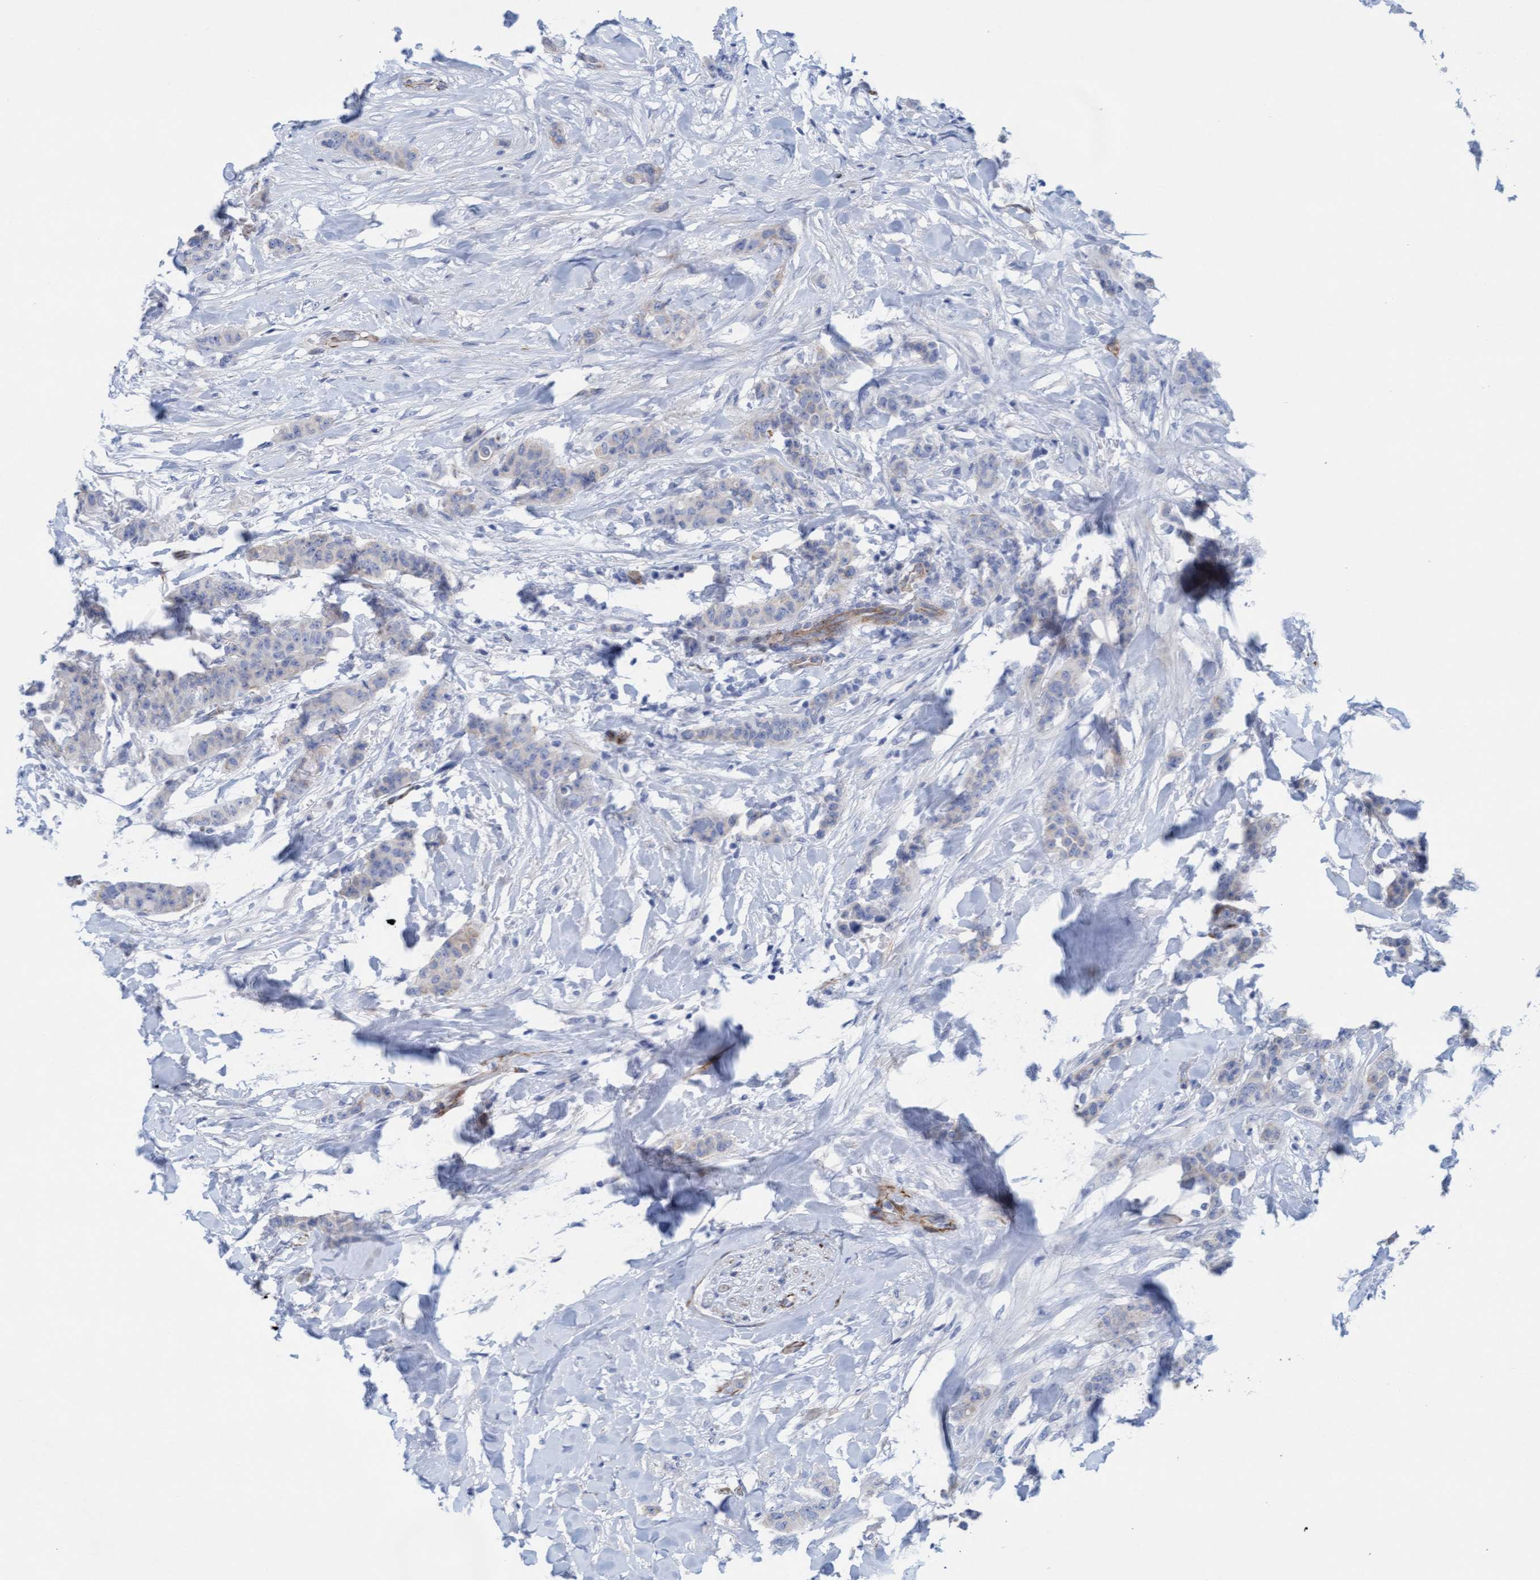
{"staining": {"intensity": "negative", "quantity": "none", "location": "none"}, "tissue": "breast cancer", "cell_type": "Tumor cells", "image_type": "cancer", "snomed": [{"axis": "morphology", "description": "Normal tissue, NOS"}, {"axis": "morphology", "description": "Duct carcinoma"}, {"axis": "topography", "description": "Breast"}], "caption": "An image of breast invasive ductal carcinoma stained for a protein demonstrates no brown staining in tumor cells.", "gene": "MTFR1", "patient": {"sex": "female", "age": 40}}